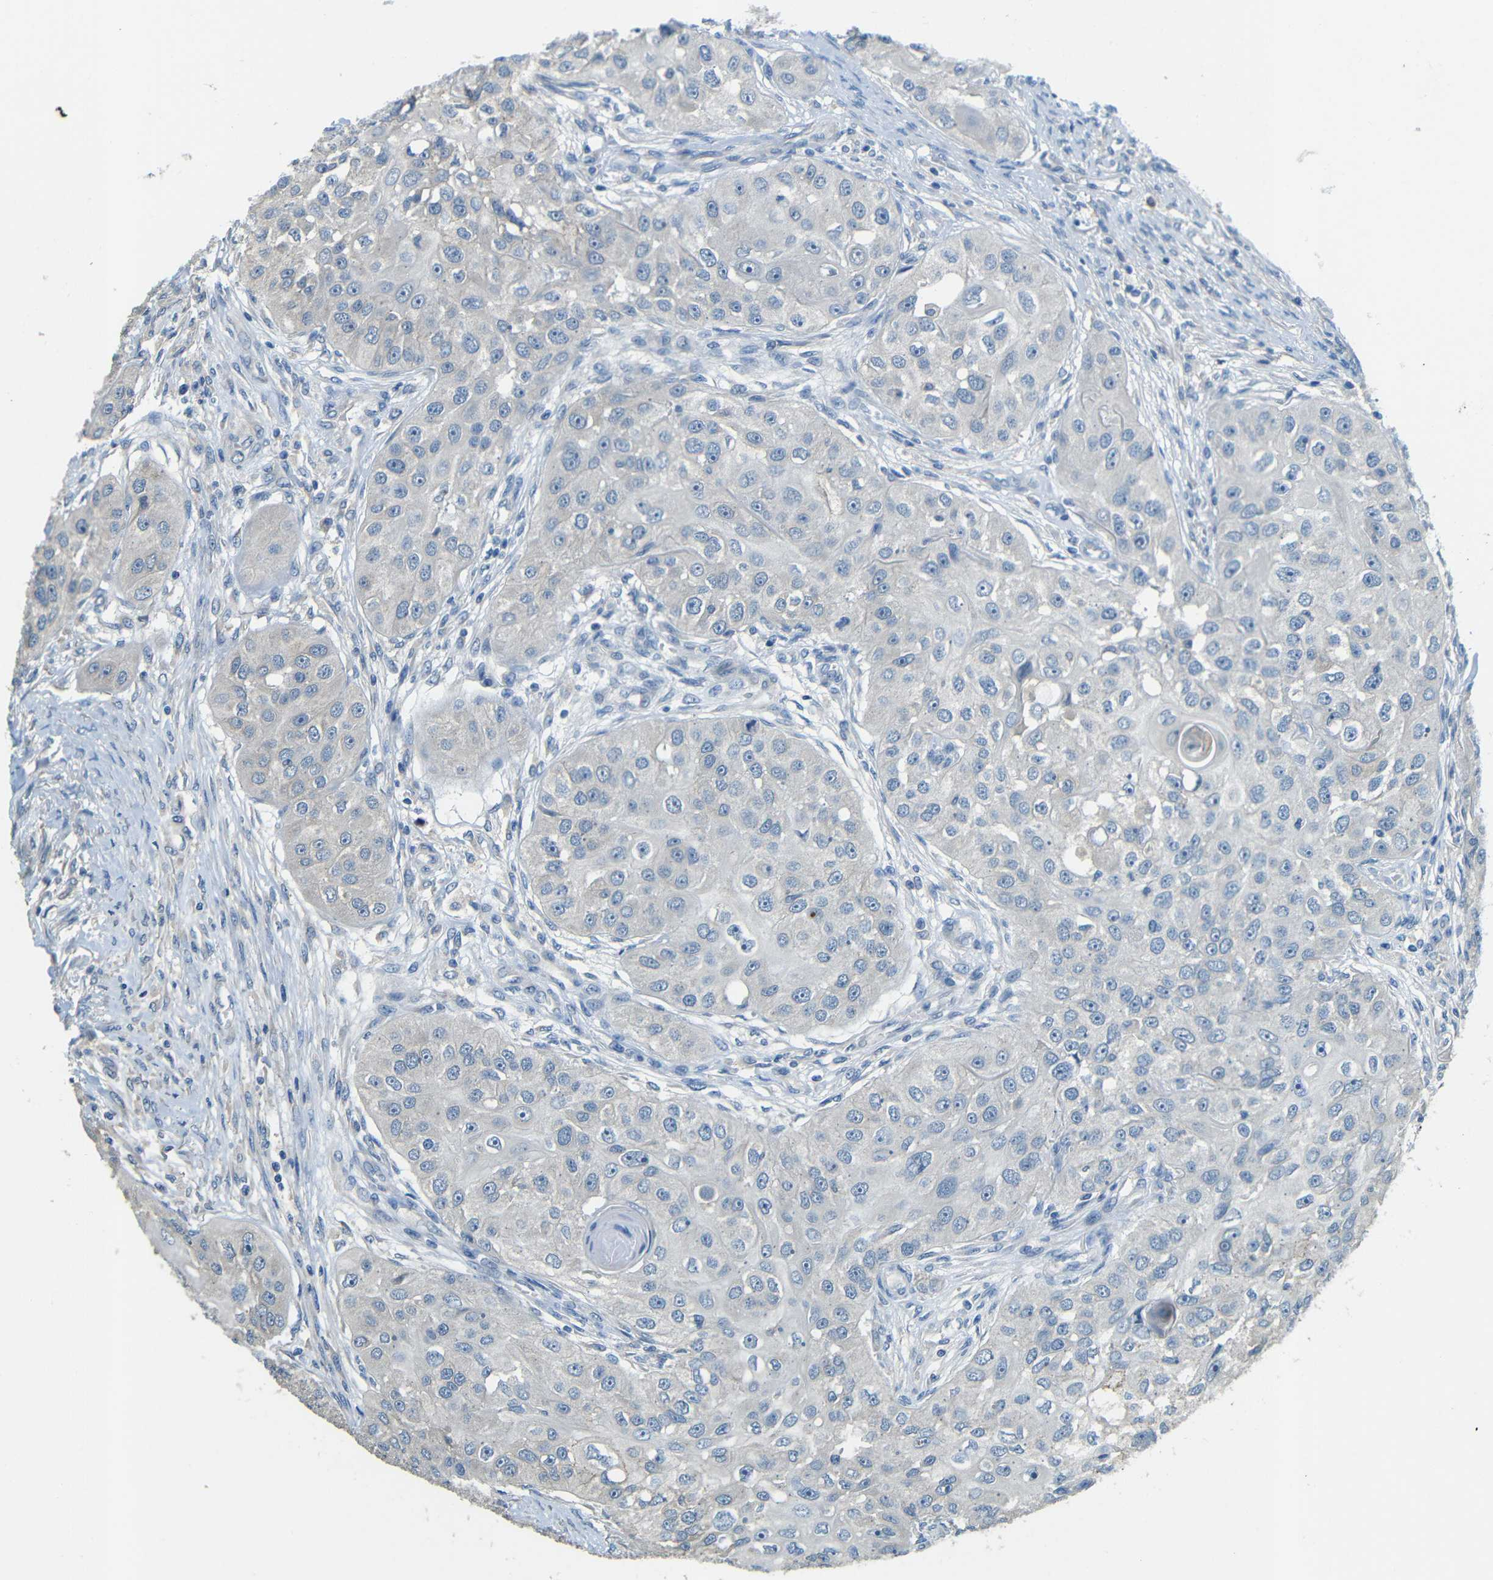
{"staining": {"intensity": "negative", "quantity": "none", "location": "none"}, "tissue": "head and neck cancer", "cell_type": "Tumor cells", "image_type": "cancer", "snomed": [{"axis": "morphology", "description": "Normal tissue, NOS"}, {"axis": "morphology", "description": "Squamous cell carcinoma, NOS"}, {"axis": "topography", "description": "Skeletal muscle"}, {"axis": "topography", "description": "Head-Neck"}], "caption": "DAB (3,3'-diaminobenzidine) immunohistochemical staining of squamous cell carcinoma (head and neck) shows no significant positivity in tumor cells.", "gene": "FNDC3A", "patient": {"sex": "male", "age": 51}}